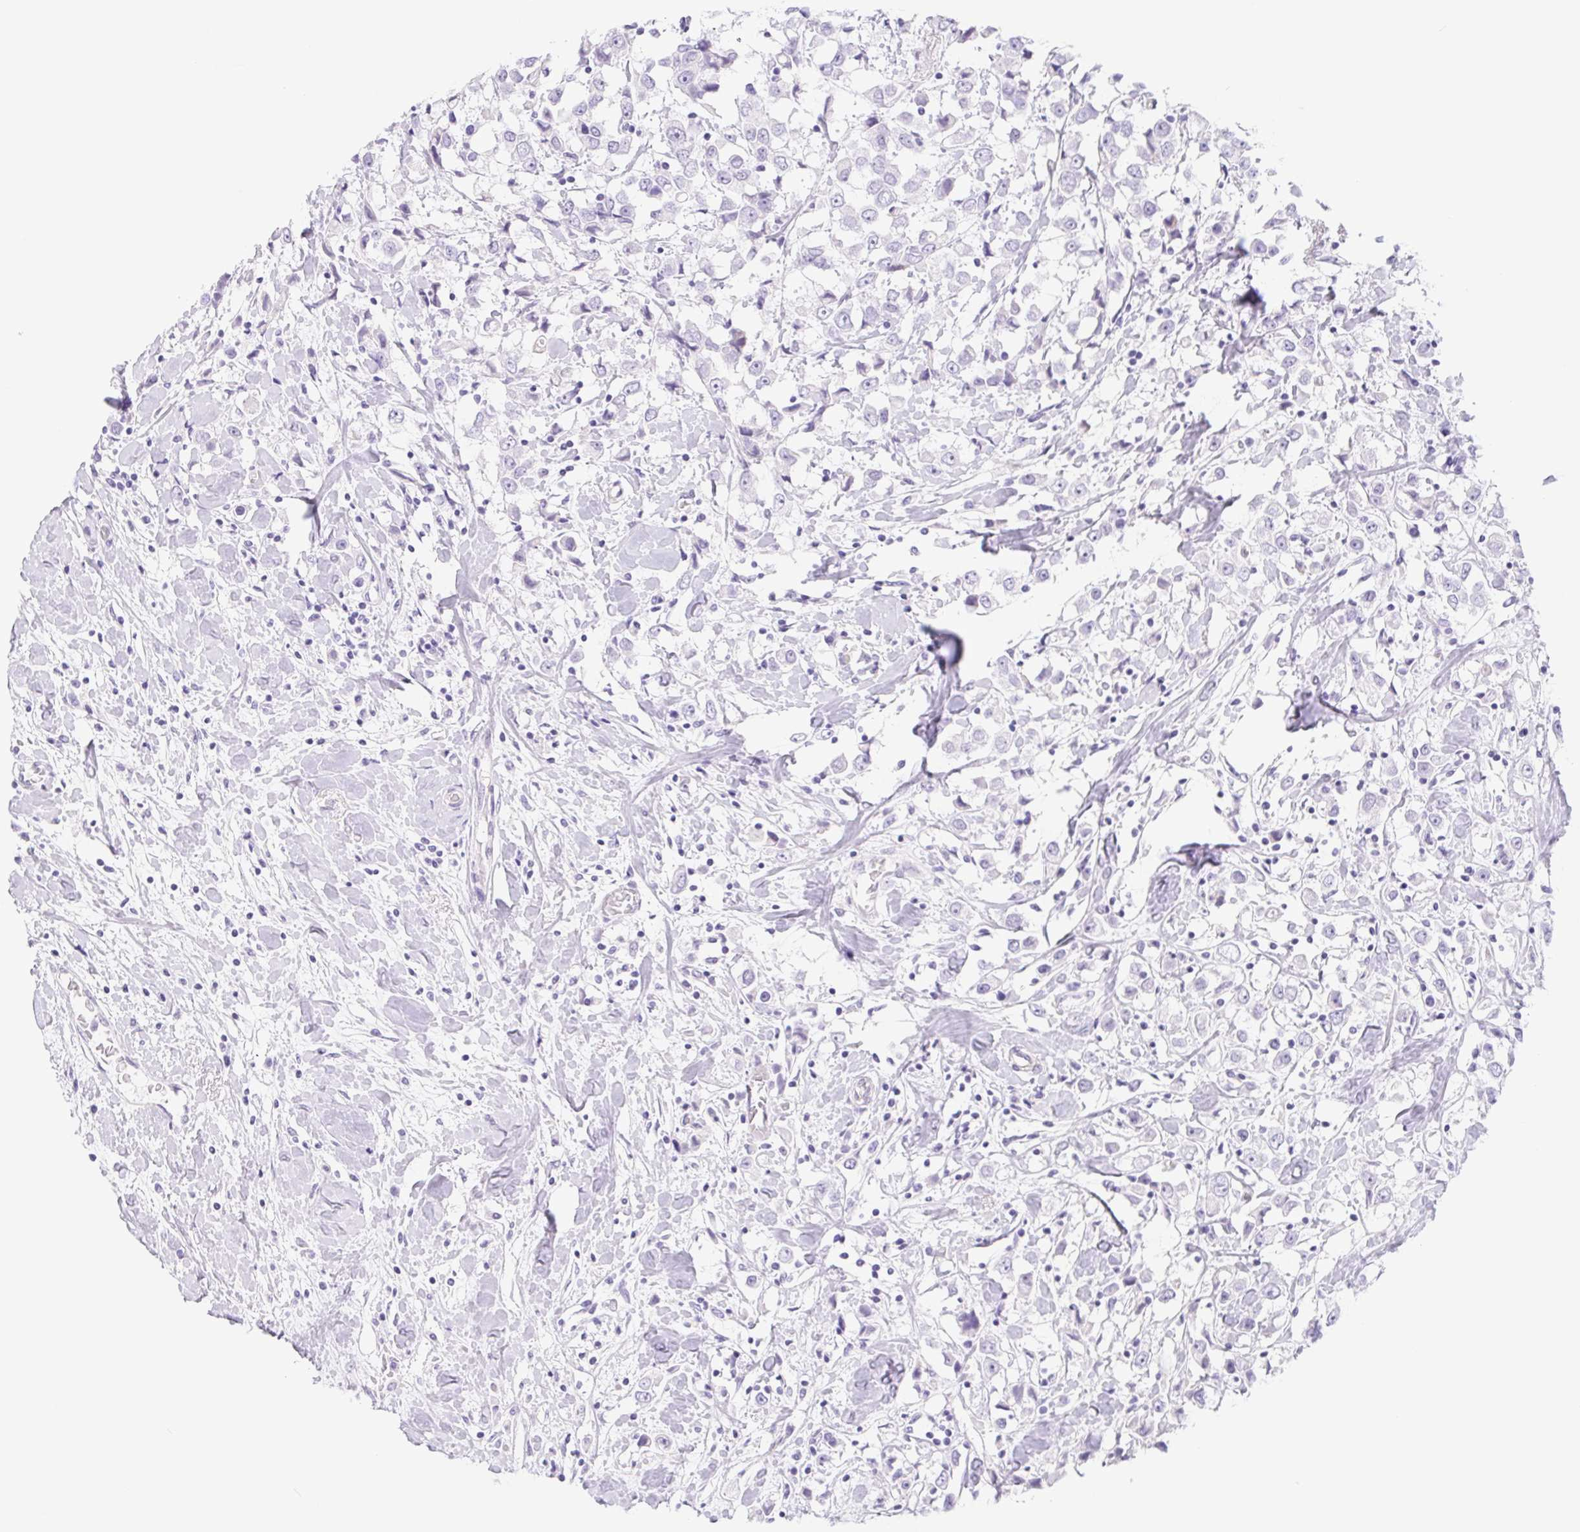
{"staining": {"intensity": "negative", "quantity": "none", "location": "none"}, "tissue": "breast cancer", "cell_type": "Tumor cells", "image_type": "cancer", "snomed": [{"axis": "morphology", "description": "Duct carcinoma"}, {"axis": "topography", "description": "Breast"}], "caption": "The photomicrograph exhibits no staining of tumor cells in breast invasive ductal carcinoma. (DAB (3,3'-diaminobenzidine) IHC visualized using brightfield microscopy, high magnification).", "gene": "CYP21A2", "patient": {"sex": "female", "age": 61}}